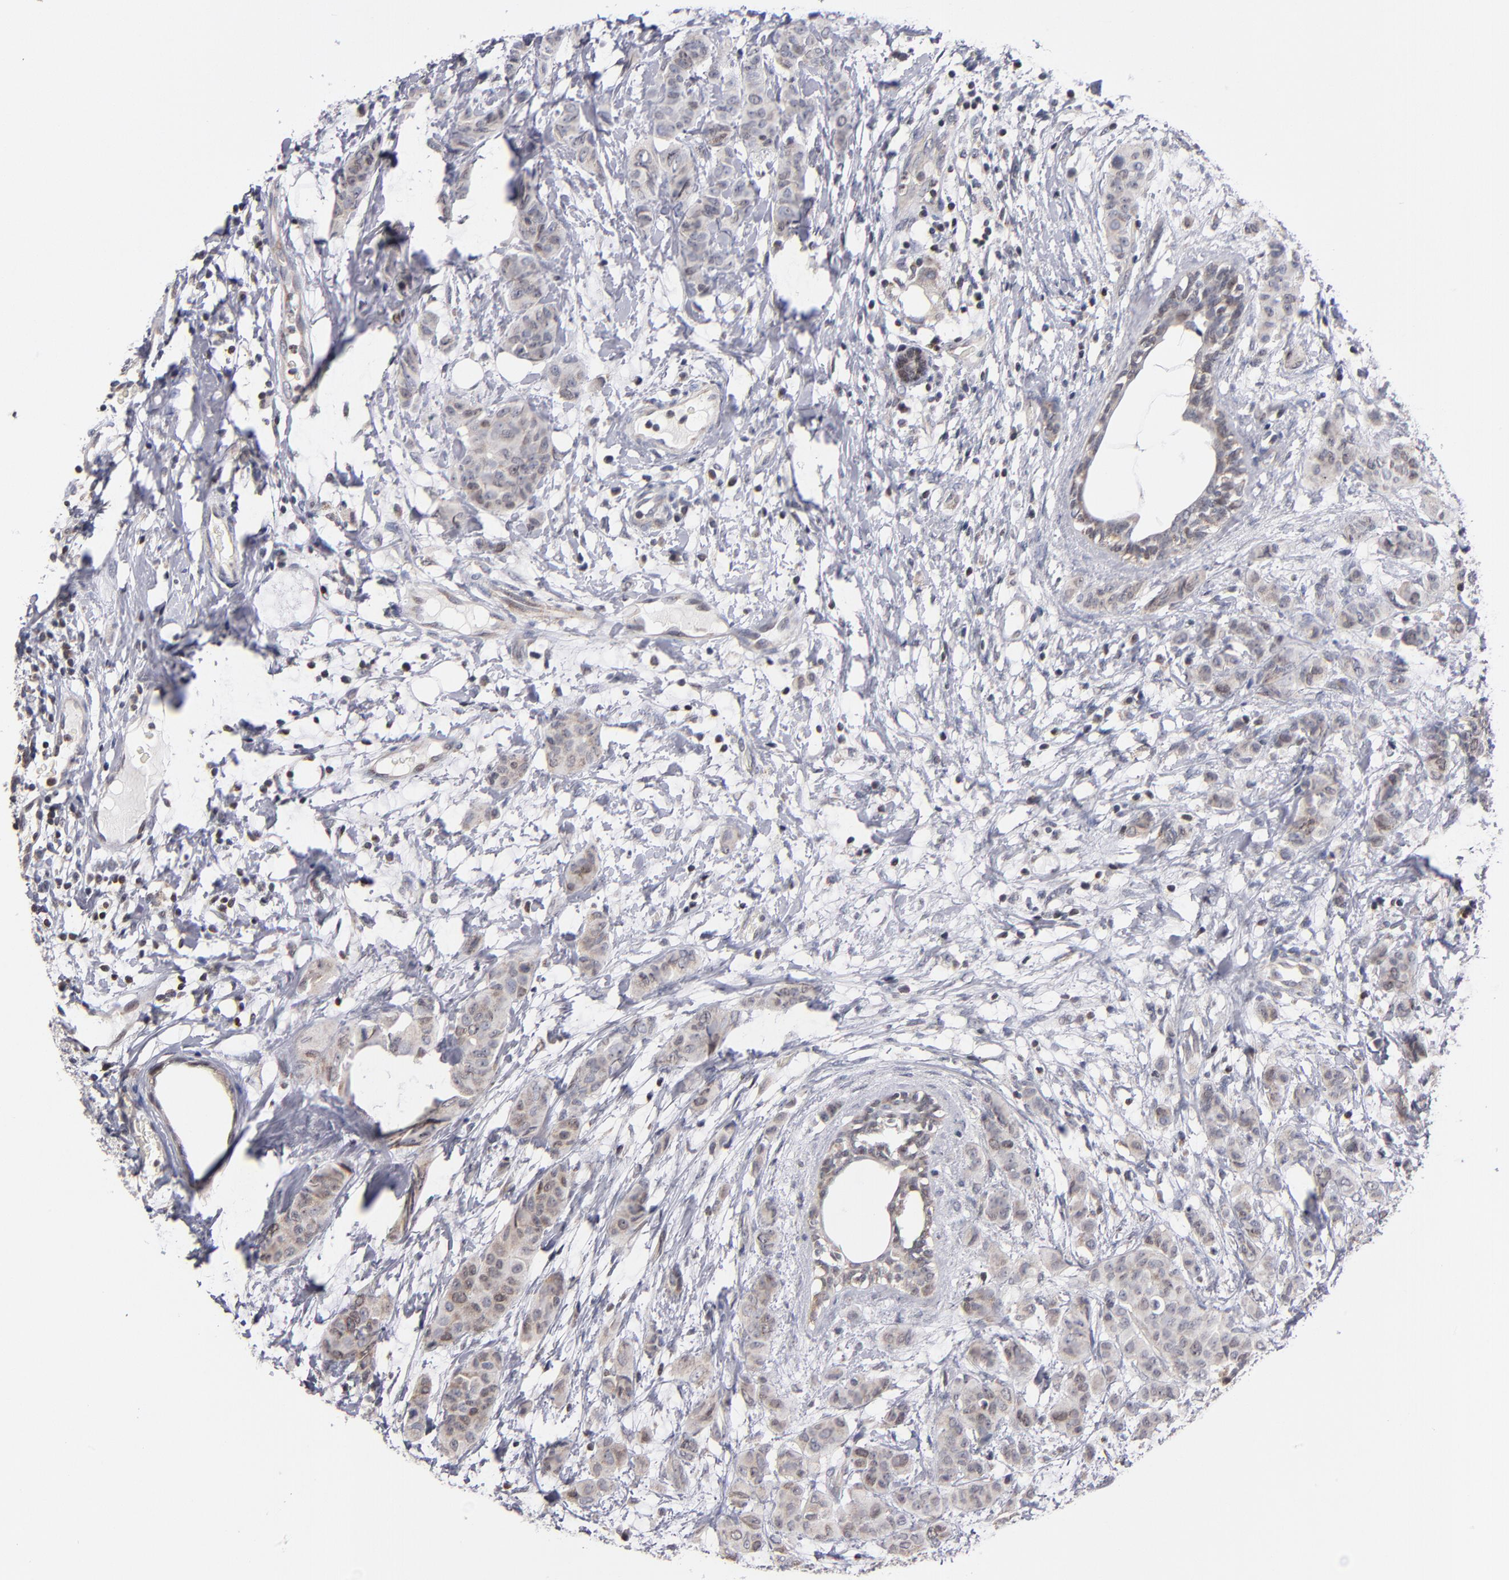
{"staining": {"intensity": "weak", "quantity": "25%-75%", "location": "cytoplasmic/membranous,nuclear"}, "tissue": "breast cancer", "cell_type": "Tumor cells", "image_type": "cancer", "snomed": [{"axis": "morphology", "description": "Duct carcinoma"}, {"axis": "topography", "description": "Breast"}], "caption": "This photomicrograph displays IHC staining of human breast cancer (invasive ductal carcinoma), with low weak cytoplasmic/membranous and nuclear expression in about 25%-75% of tumor cells.", "gene": "ODF2", "patient": {"sex": "female", "age": 40}}